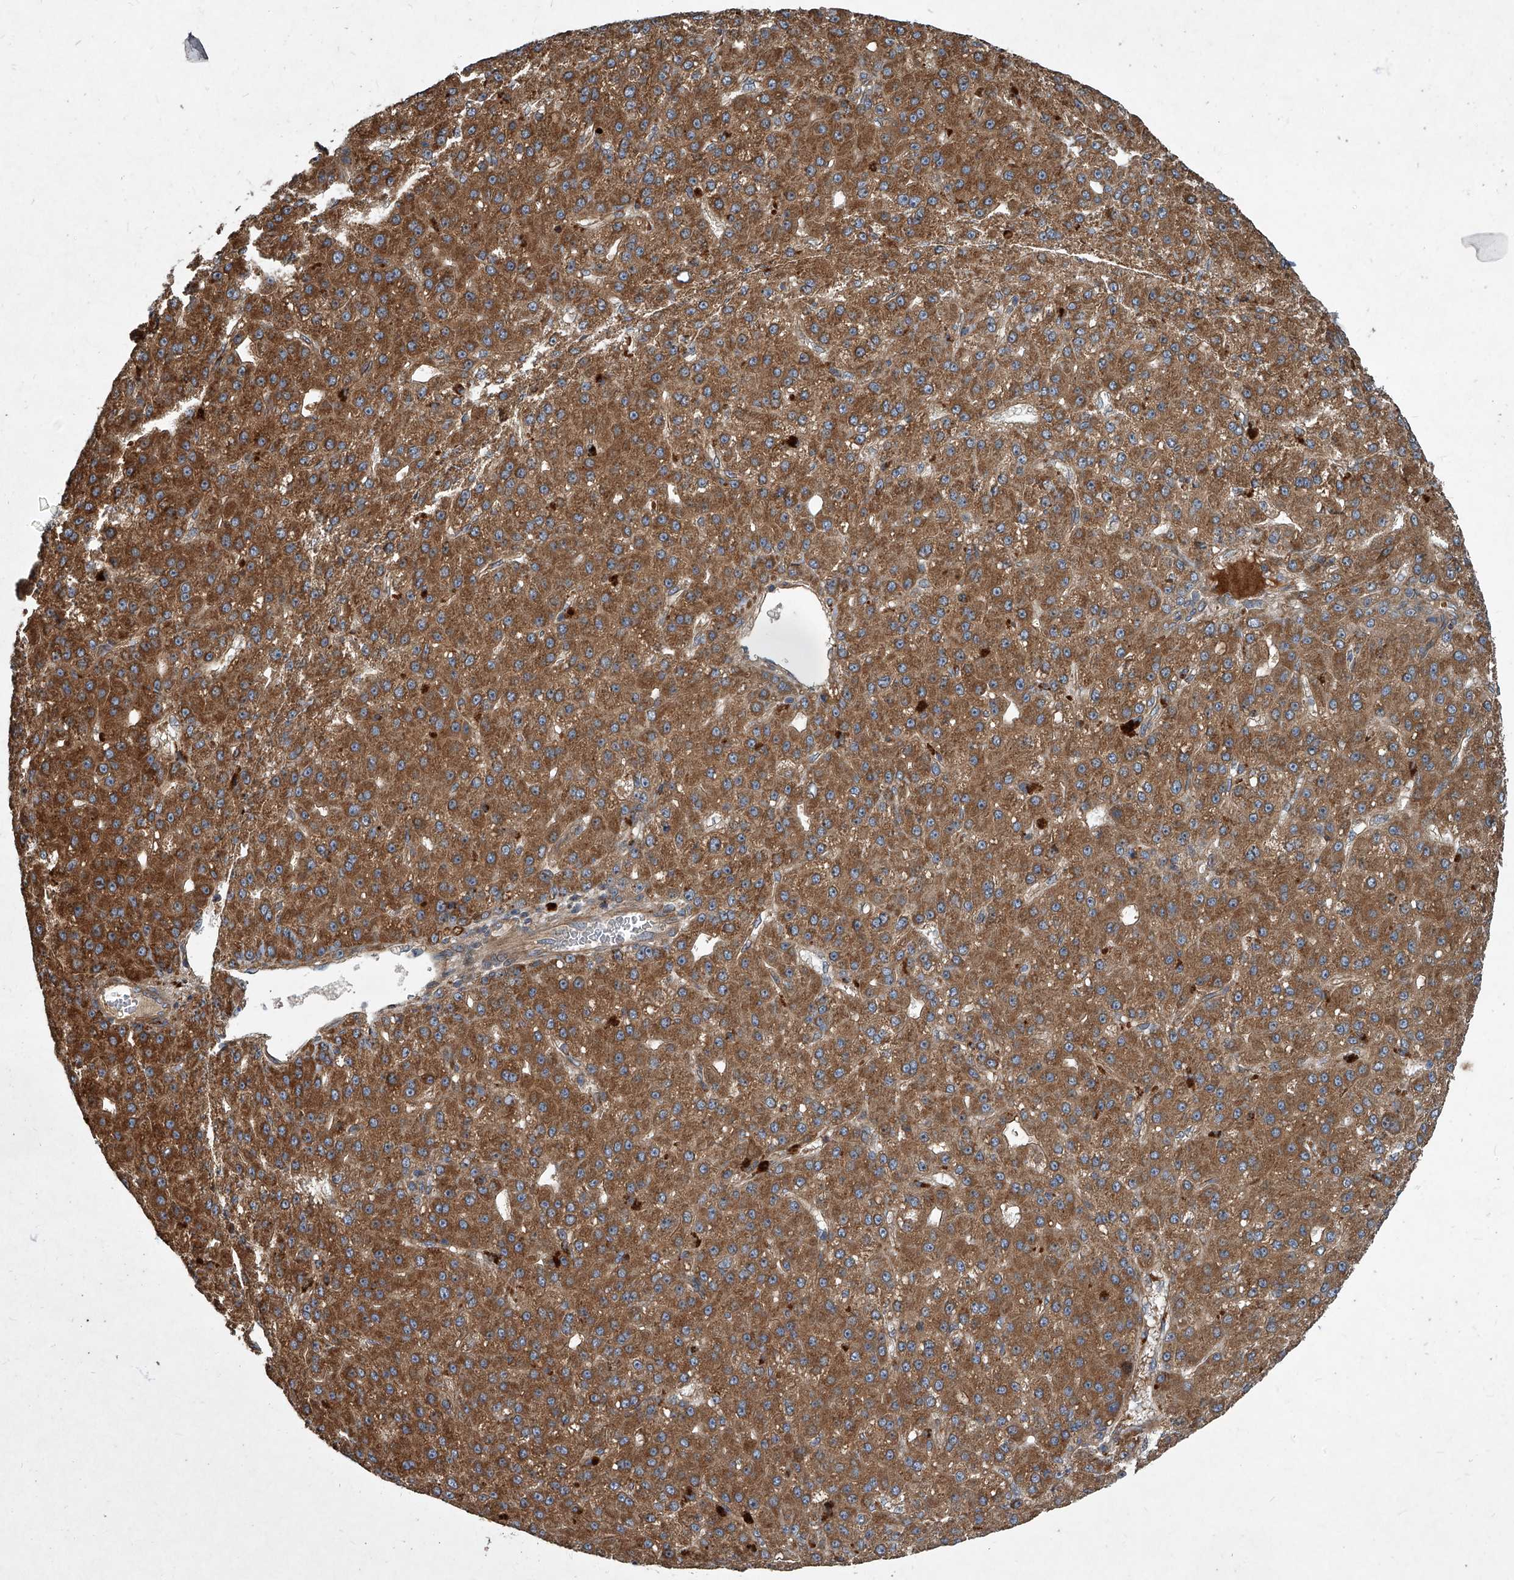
{"staining": {"intensity": "moderate", "quantity": ">75%", "location": "cytoplasmic/membranous"}, "tissue": "liver cancer", "cell_type": "Tumor cells", "image_type": "cancer", "snomed": [{"axis": "morphology", "description": "Carcinoma, Hepatocellular, NOS"}, {"axis": "topography", "description": "Liver"}], "caption": "IHC photomicrograph of human hepatocellular carcinoma (liver) stained for a protein (brown), which exhibits medium levels of moderate cytoplasmic/membranous staining in about >75% of tumor cells.", "gene": "EVA1C", "patient": {"sex": "male", "age": 67}}